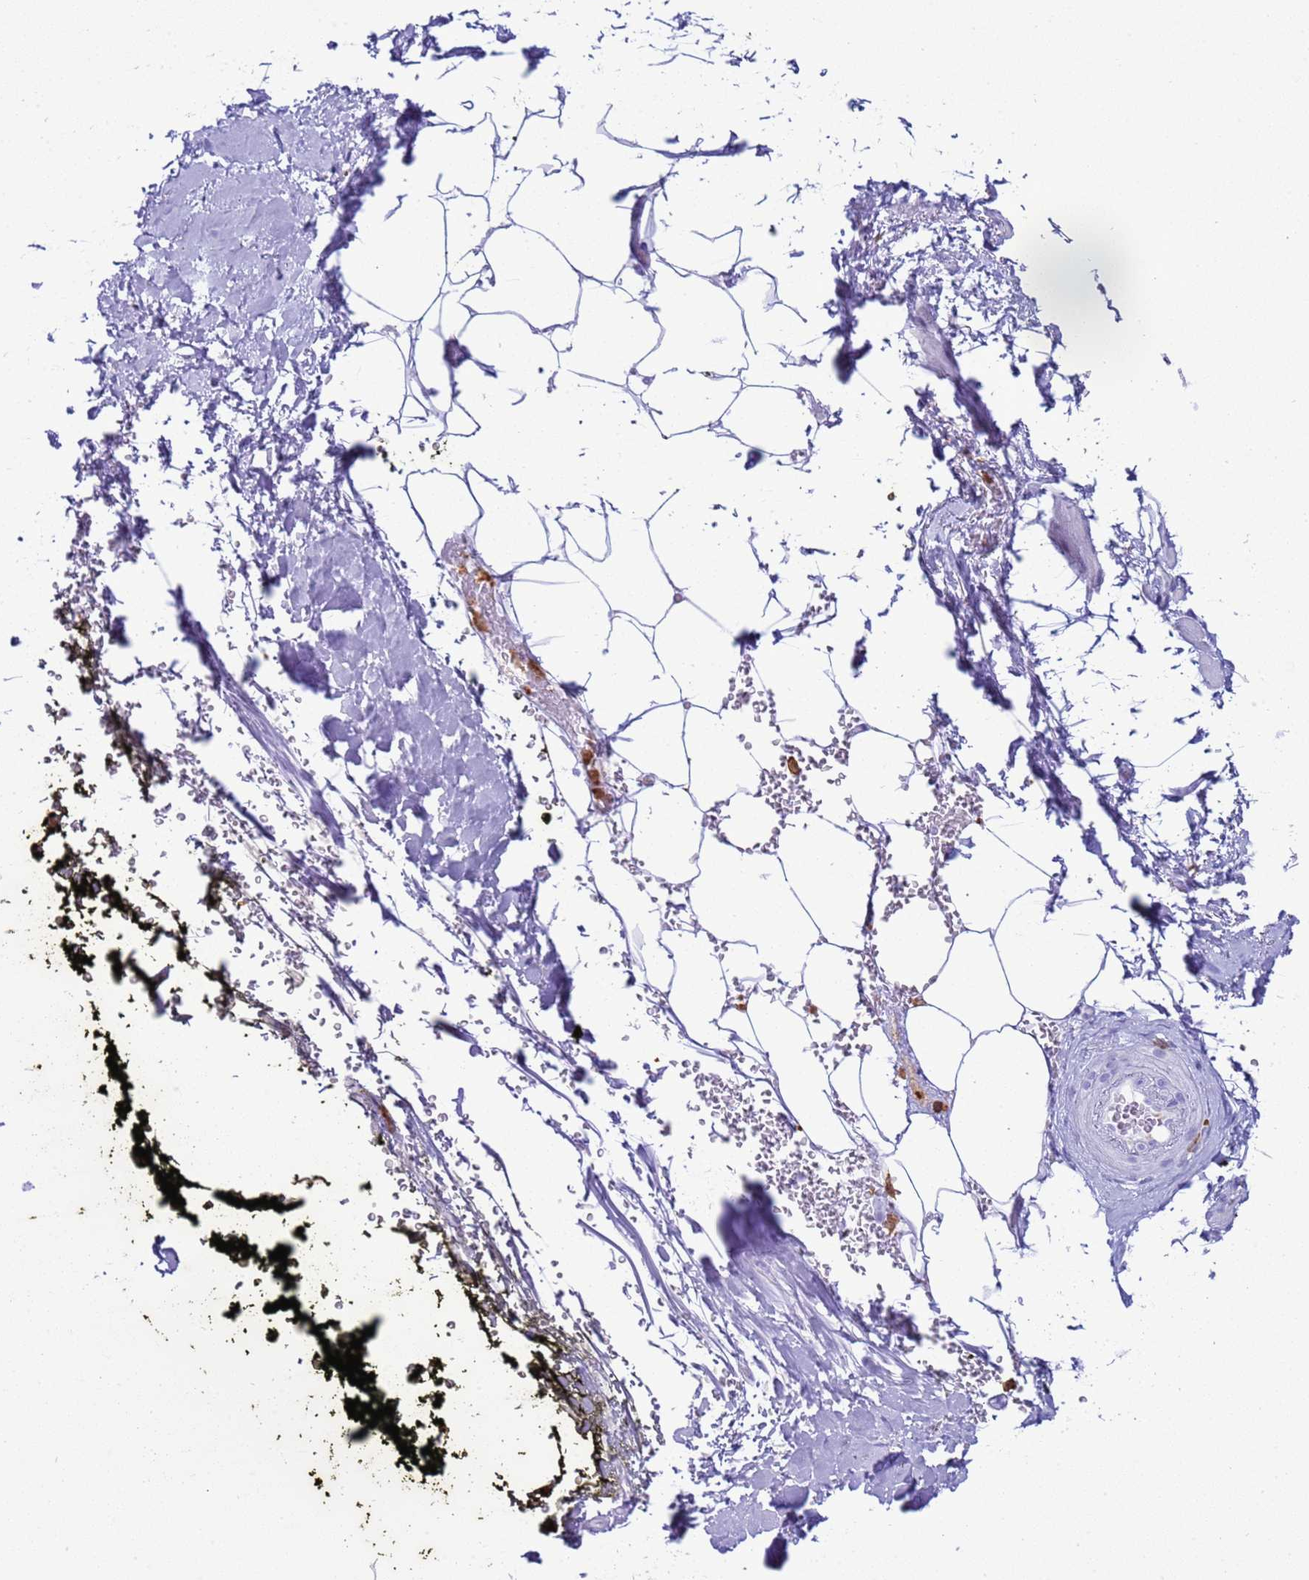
{"staining": {"intensity": "negative", "quantity": "none", "location": "none"}, "tissue": "adipose tissue", "cell_type": "Adipocytes", "image_type": "normal", "snomed": [{"axis": "morphology", "description": "Normal tissue, NOS"}, {"axis": "morphology", "description": "Adenocarcinoma, Low grade"}, {"axis": "topography", "description": "Prostate"}, {"axis": "topography", "description": "Peripheral nerve tissue"}], "caption": "DAB immunohistochemical staining of unremarkable human adipose tissue reveals no significant positivity in adipocytes.", "gene": "IRF5", "patient": {"sex": "male", "age": 63}}